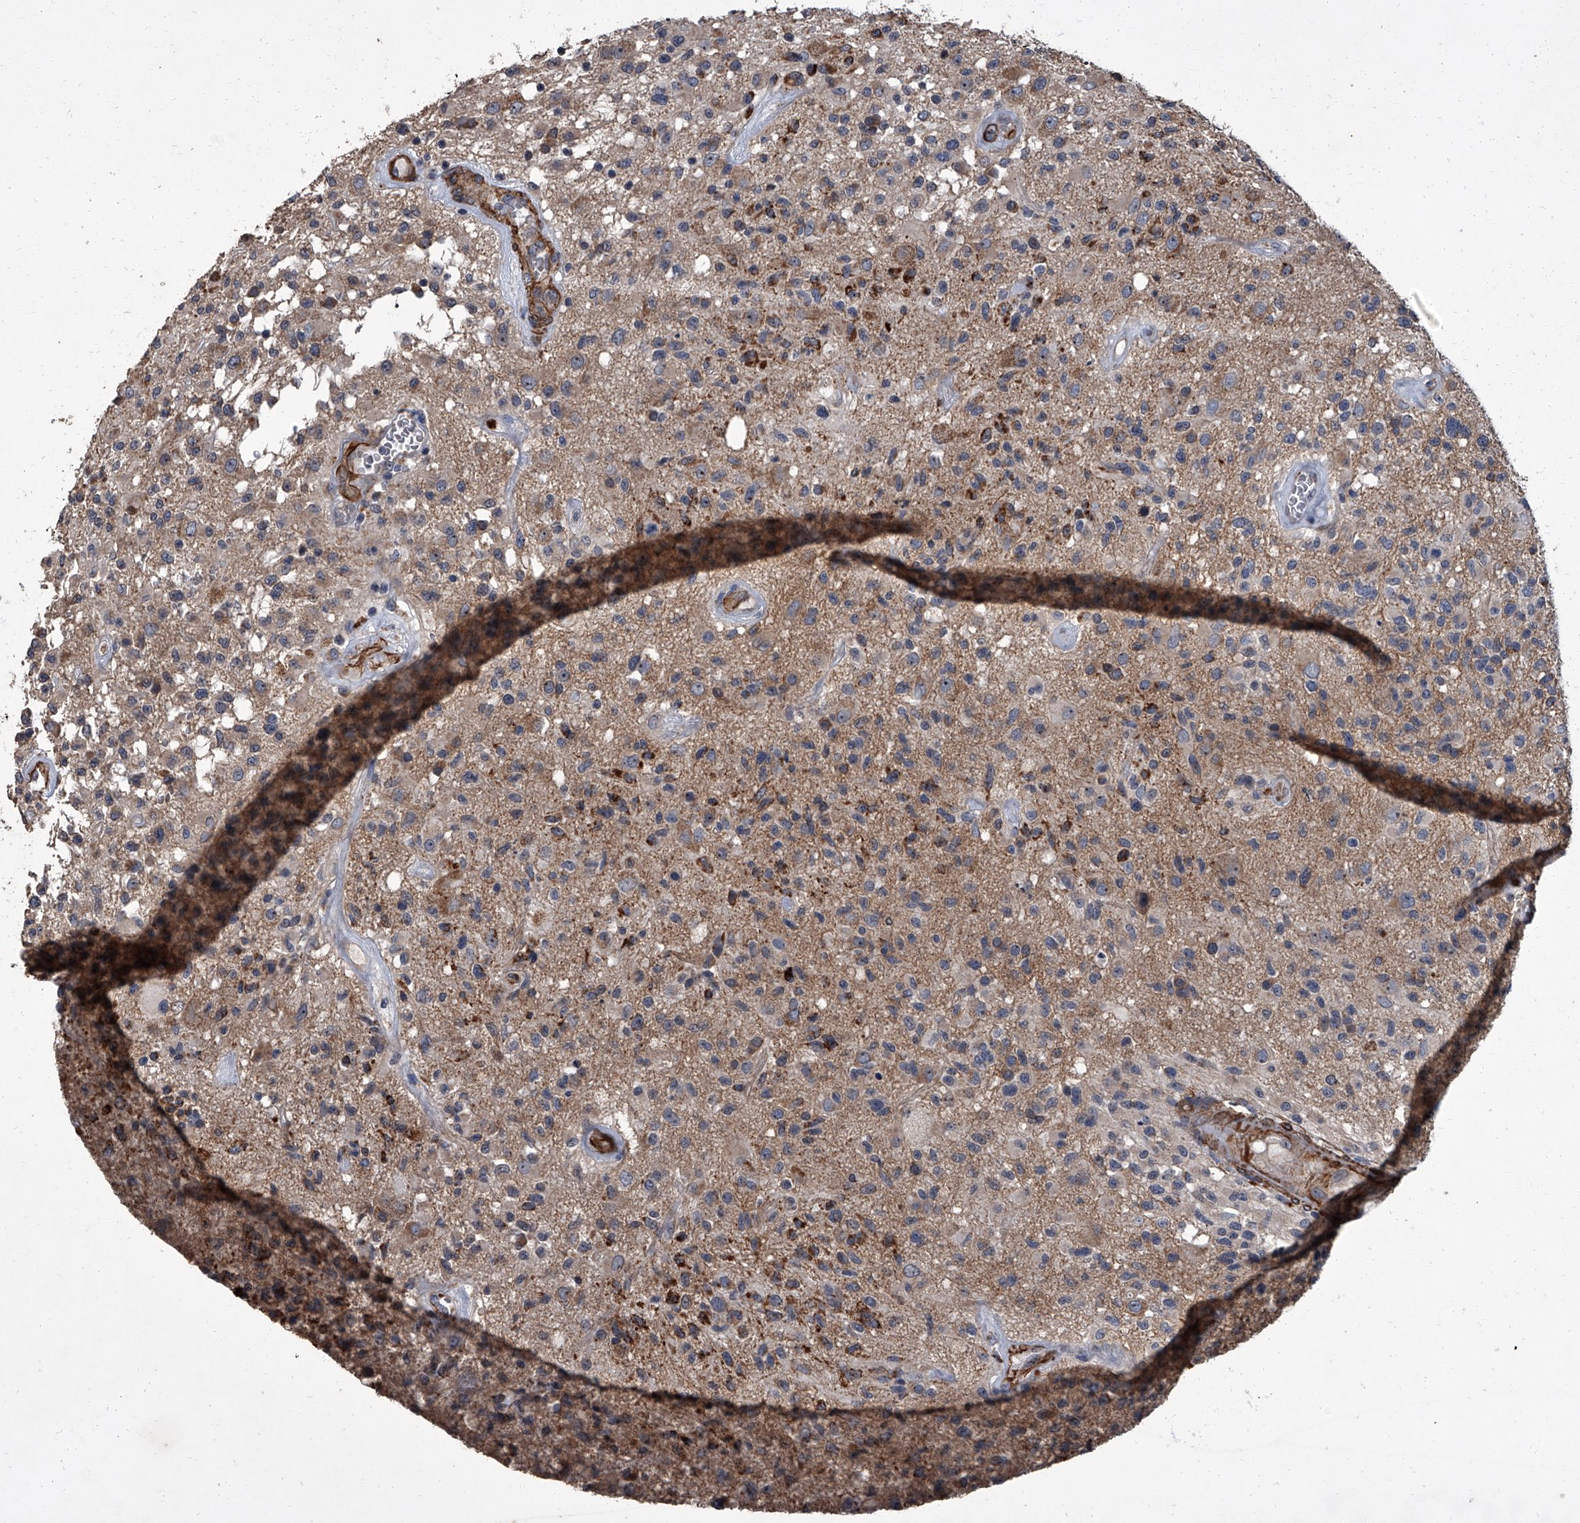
{"staining": {"intensity": "weak", "quantity": "<25%", "location": "cytoplasmic/membranous"}, "tissue": "glioma", "cell_type": "Tumor cells", "image_type": "cancer", "snomed": [{"axis": "morphology", "description": "Glioma, malignant, High grade"}, {"axis": "morphology", "description": "Glioblastoma, NOS"}, {"axis": "topography", "description": "Brain"}], "caption": "Immunohistochemical staining of human high-grade glioma (malignant) demonstrates no significant staining in tumor cells.", "gene": "SIRT4", "patient": {"sex": "male", "age": 60}}